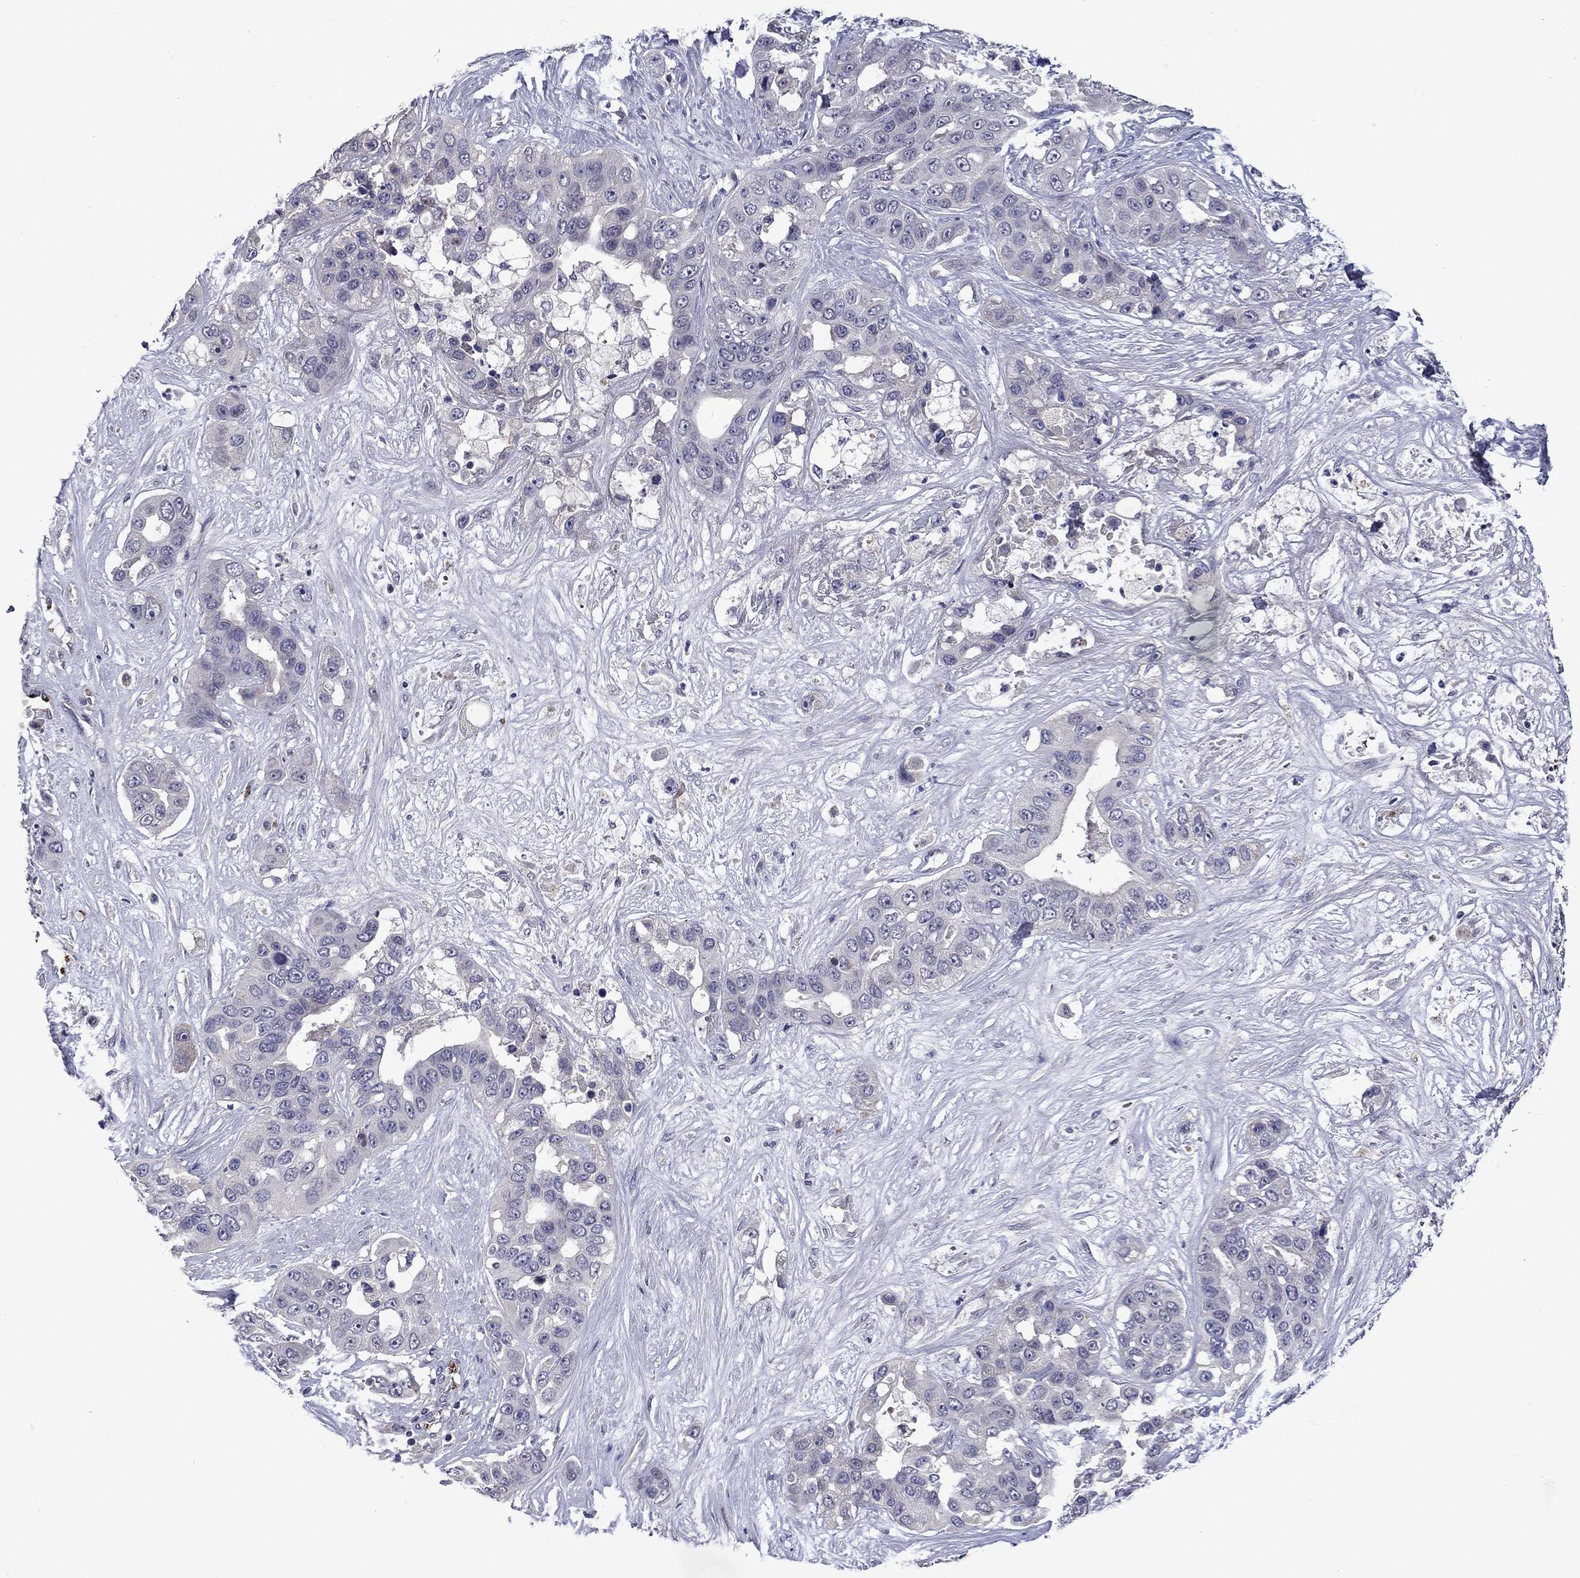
{"staining": {"intensity": "negative", "quantity": "none", "location": "none"}, "tissue": "liver cancer", "cell_type": "Tumor cells", "image_type": "cancer", "snomed": [{"axis": "morphology", "description": "Cholangiocarcinoma"}, {"axis": "topography", "description": "Liver"}], "caption": "Tumor cells are negative for brown protein staining in liver cancer.", "gene": "SLITRK1", "patient": {"sex": "female", "age": 52}}